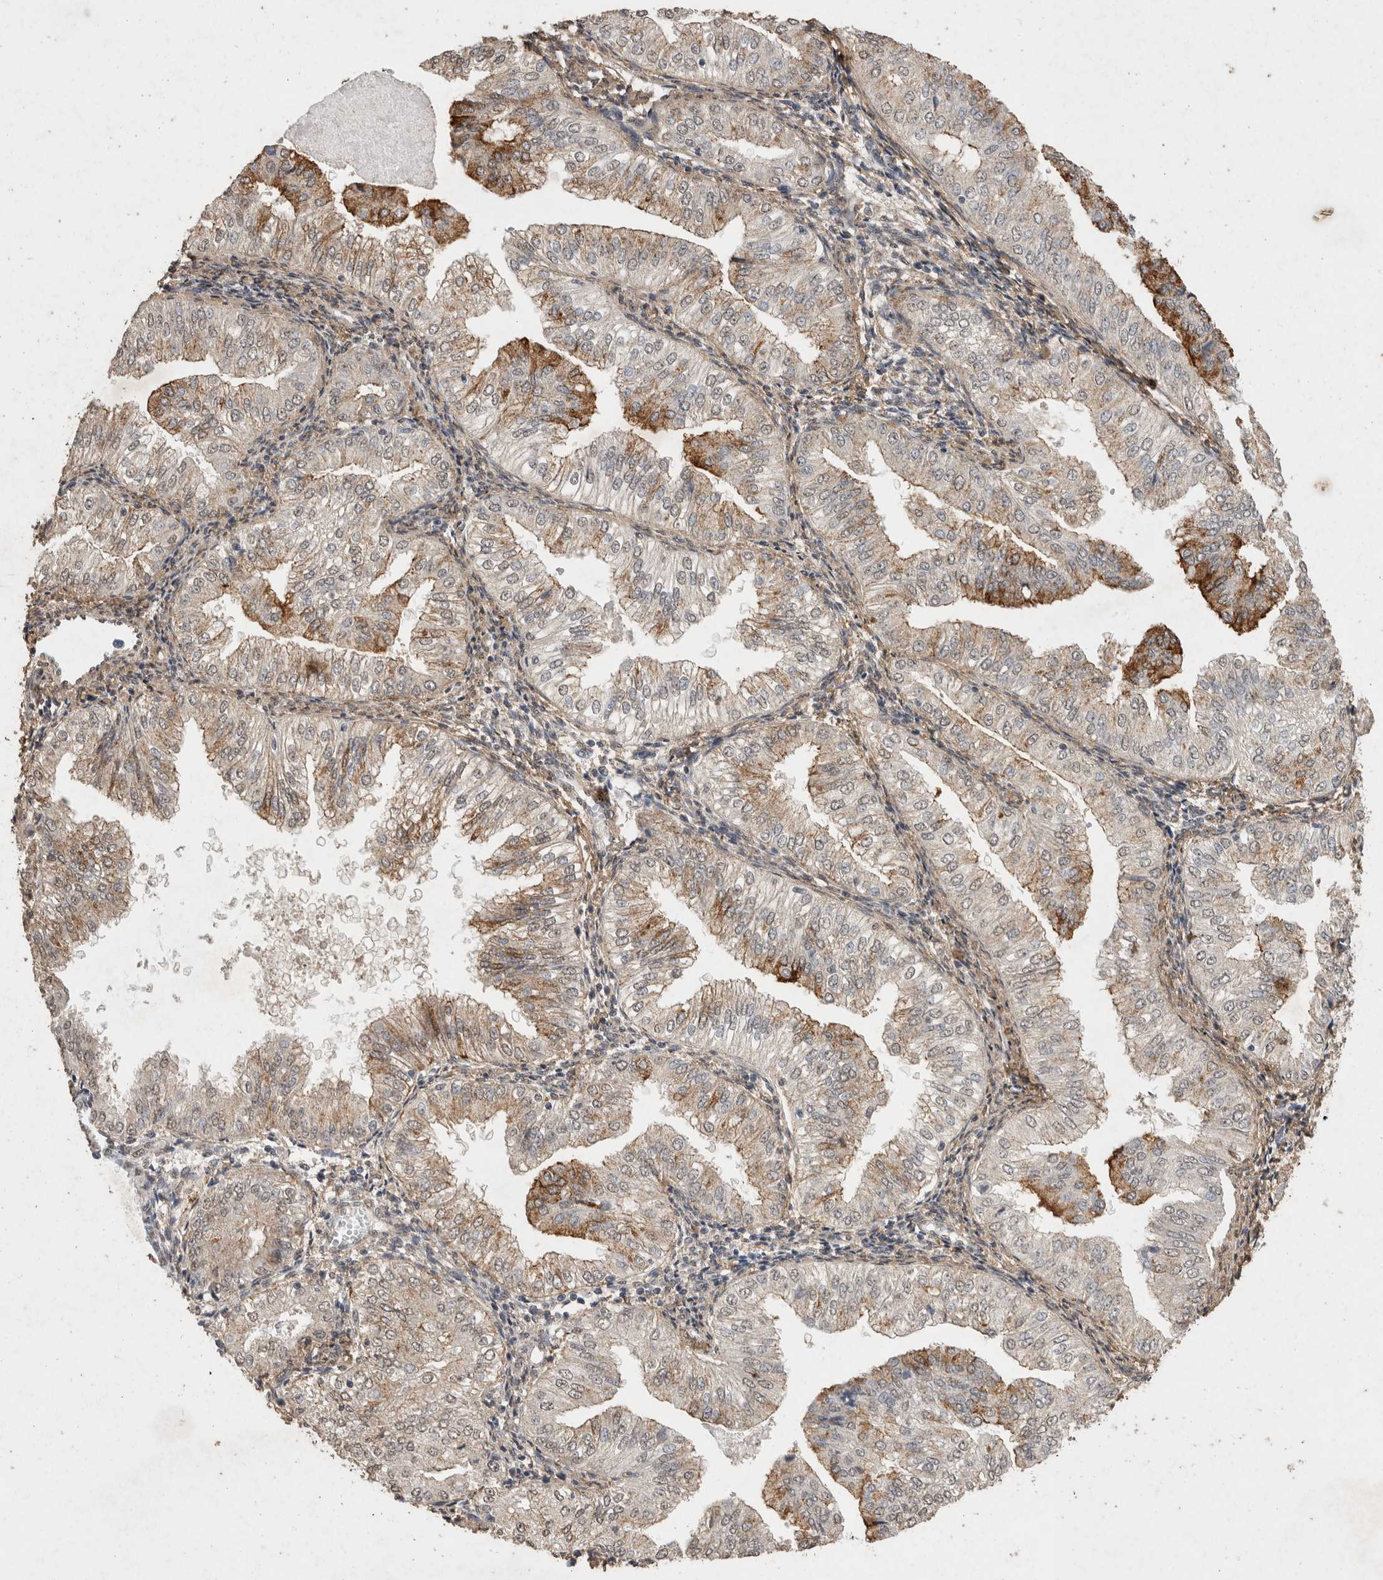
{"staining": {"intensity": "moderate", "quantity": "<25%", "location": "cytoplasmic/membranous"}, "tissue": "endometrial cancer", "cell_type": "Tumor cells", "image_type": "cancer", "snomed": [{"axis": "morphology", "description": "Normal tissue, NOS"}, {"axis": "morphology", "description": "Adenocarcinoma, NOS"}, {"axis": "topography", "description": "Endometrium"}], "caption": "Endometrial cancer (adenocarcinoma) was stained to show a protein in brown. There is low levels of moderate cytoplasmic/membranous expression in about <25% of tumor cells. (DAB (3,3'-diaminobenzidine) IHC with brightfield microscopy, high magnification).", "gene": "C1QTNF5", "patient": {"sex": "female", "age": 53}}